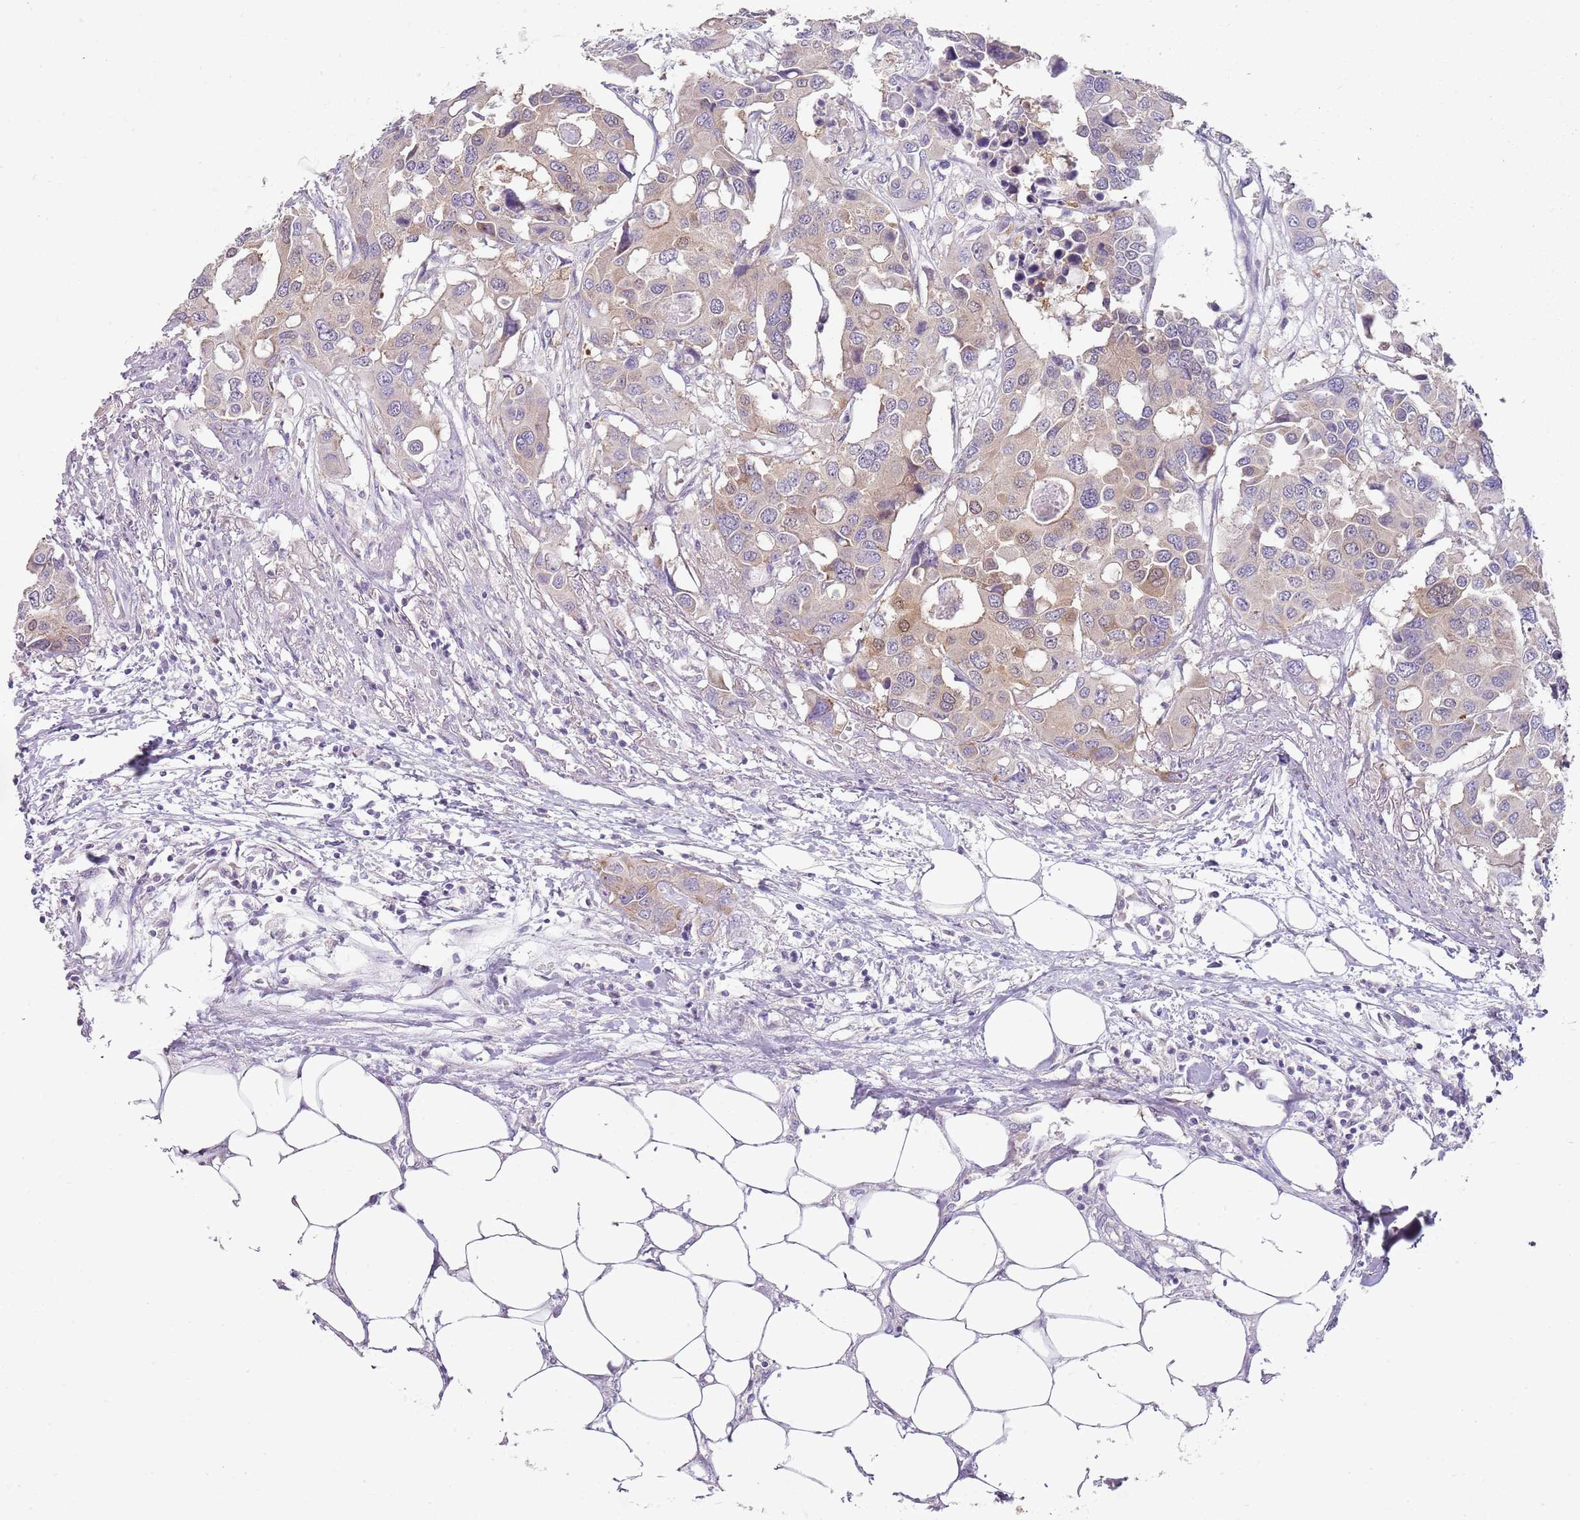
{"staining": {"intensity": "weak", "quantity": "25%-75%", "location": "cytoplasmic/membranous"}, "tissue": "colorectal cancer", "cell_type": "Tumor cells", "image_type": "cancer", "snomed": [{"axis": "morphology", "description": "Adenocarcinoma, NOS"}, {"axis": "topography", "description": "Colon"}], "caption": "Immunohistochemistry image of neoplastic tissue: colorectal cancer stained using immunohistochemistry exhibits low levels of weak protein expression localized specifically in the cytoplasmic/membranous of tumor cells, appearing as a cytoplasmic/membranous brown color.", "gene": "SLC26A6", "patient": {"sex": "male", "age": 77}}